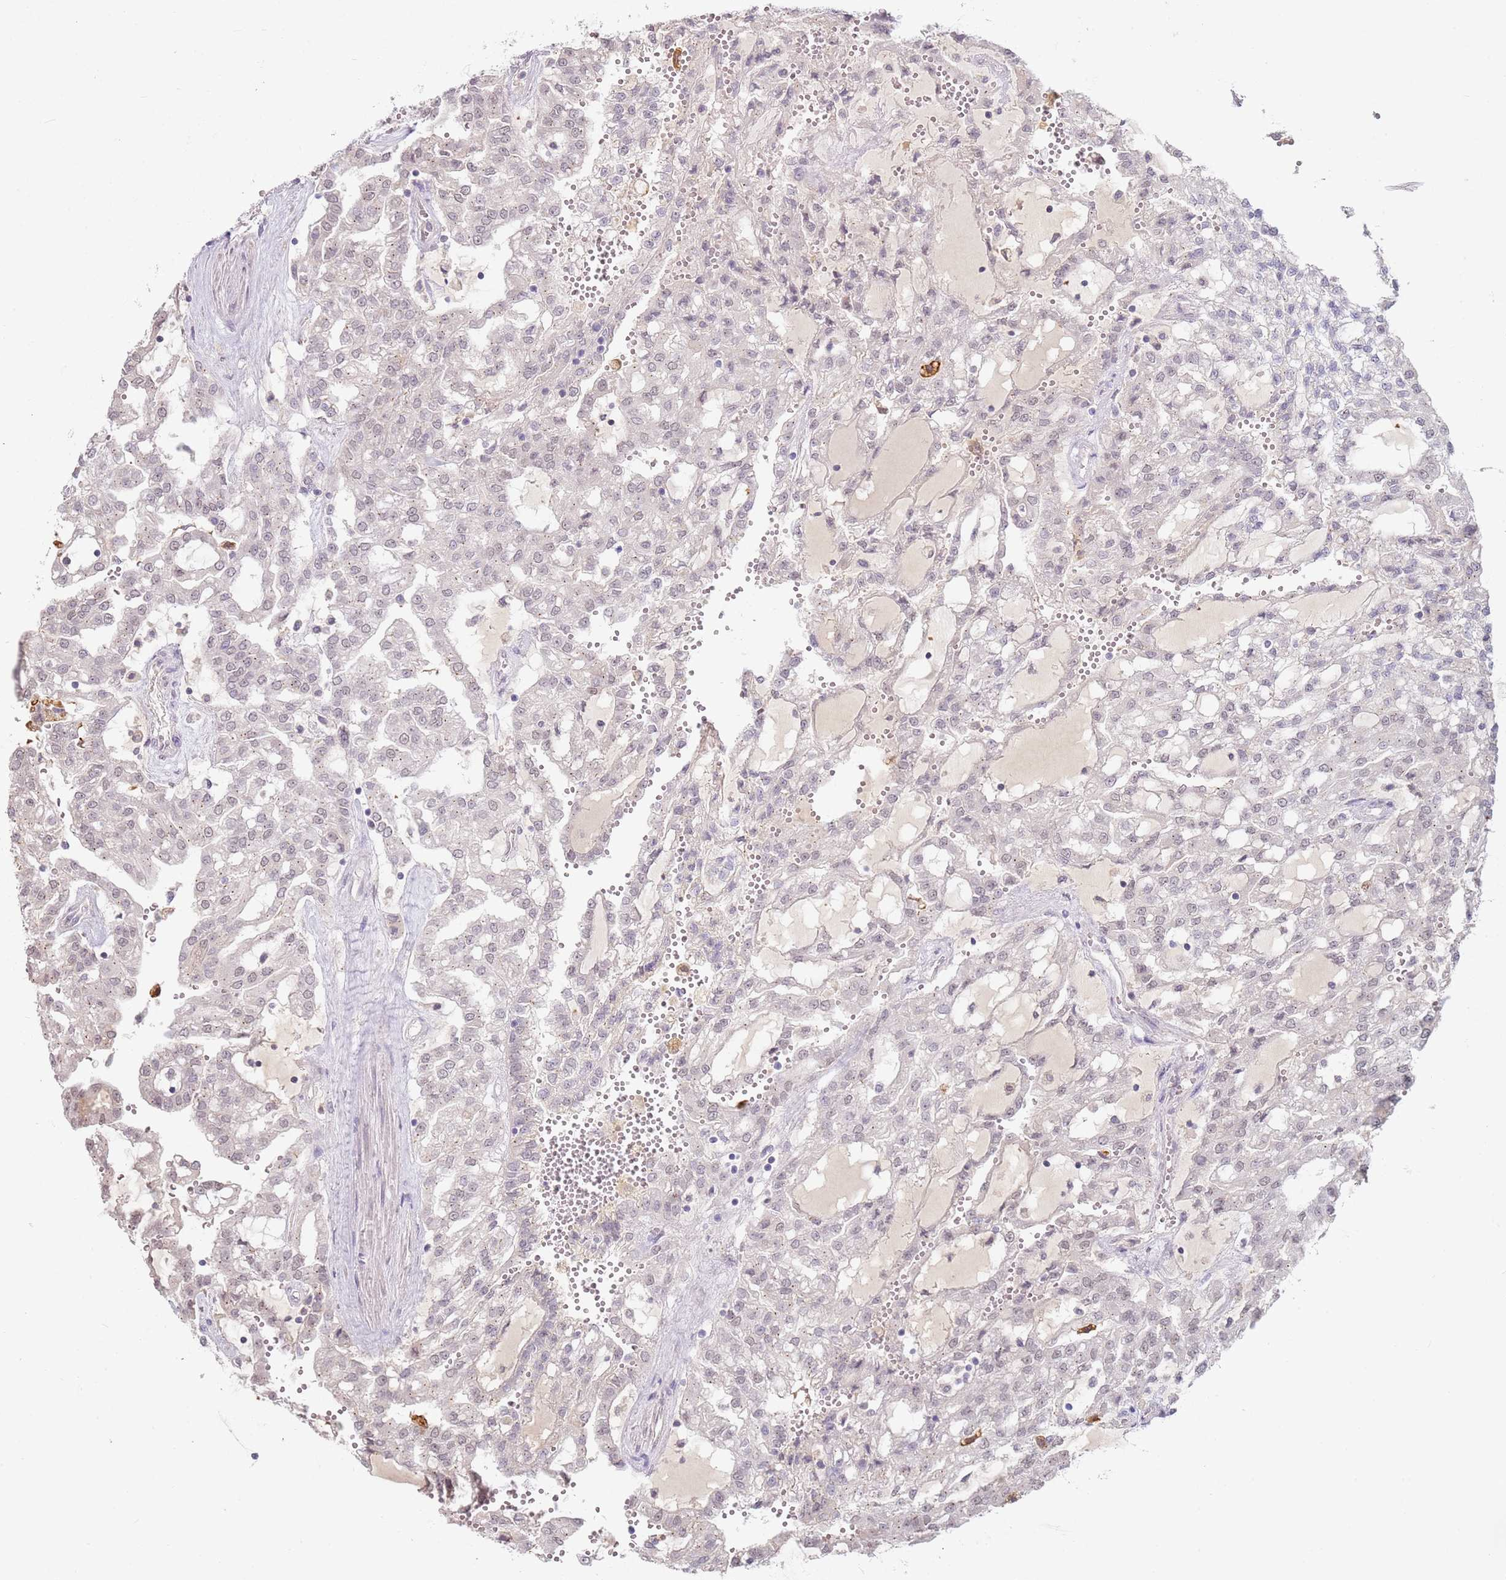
{"staining": {"intensity": "weak", "quantity": "<25%", "location": "nuclear"}, "tissue": "renal cancer", "cell_type": "Tumor cells", "image_type": "cancer", "snomed": [{"axis": "morphology", "description": "Adenocarcinoma, NOS"}, {"axis": "topography", "description": "Kidney"}], "caption": "Protein analysis of renal cancer reveals no significant positivity in tumor cells.", "gene": "WDR93", "patient": {"sex": "male", "age": 63}}